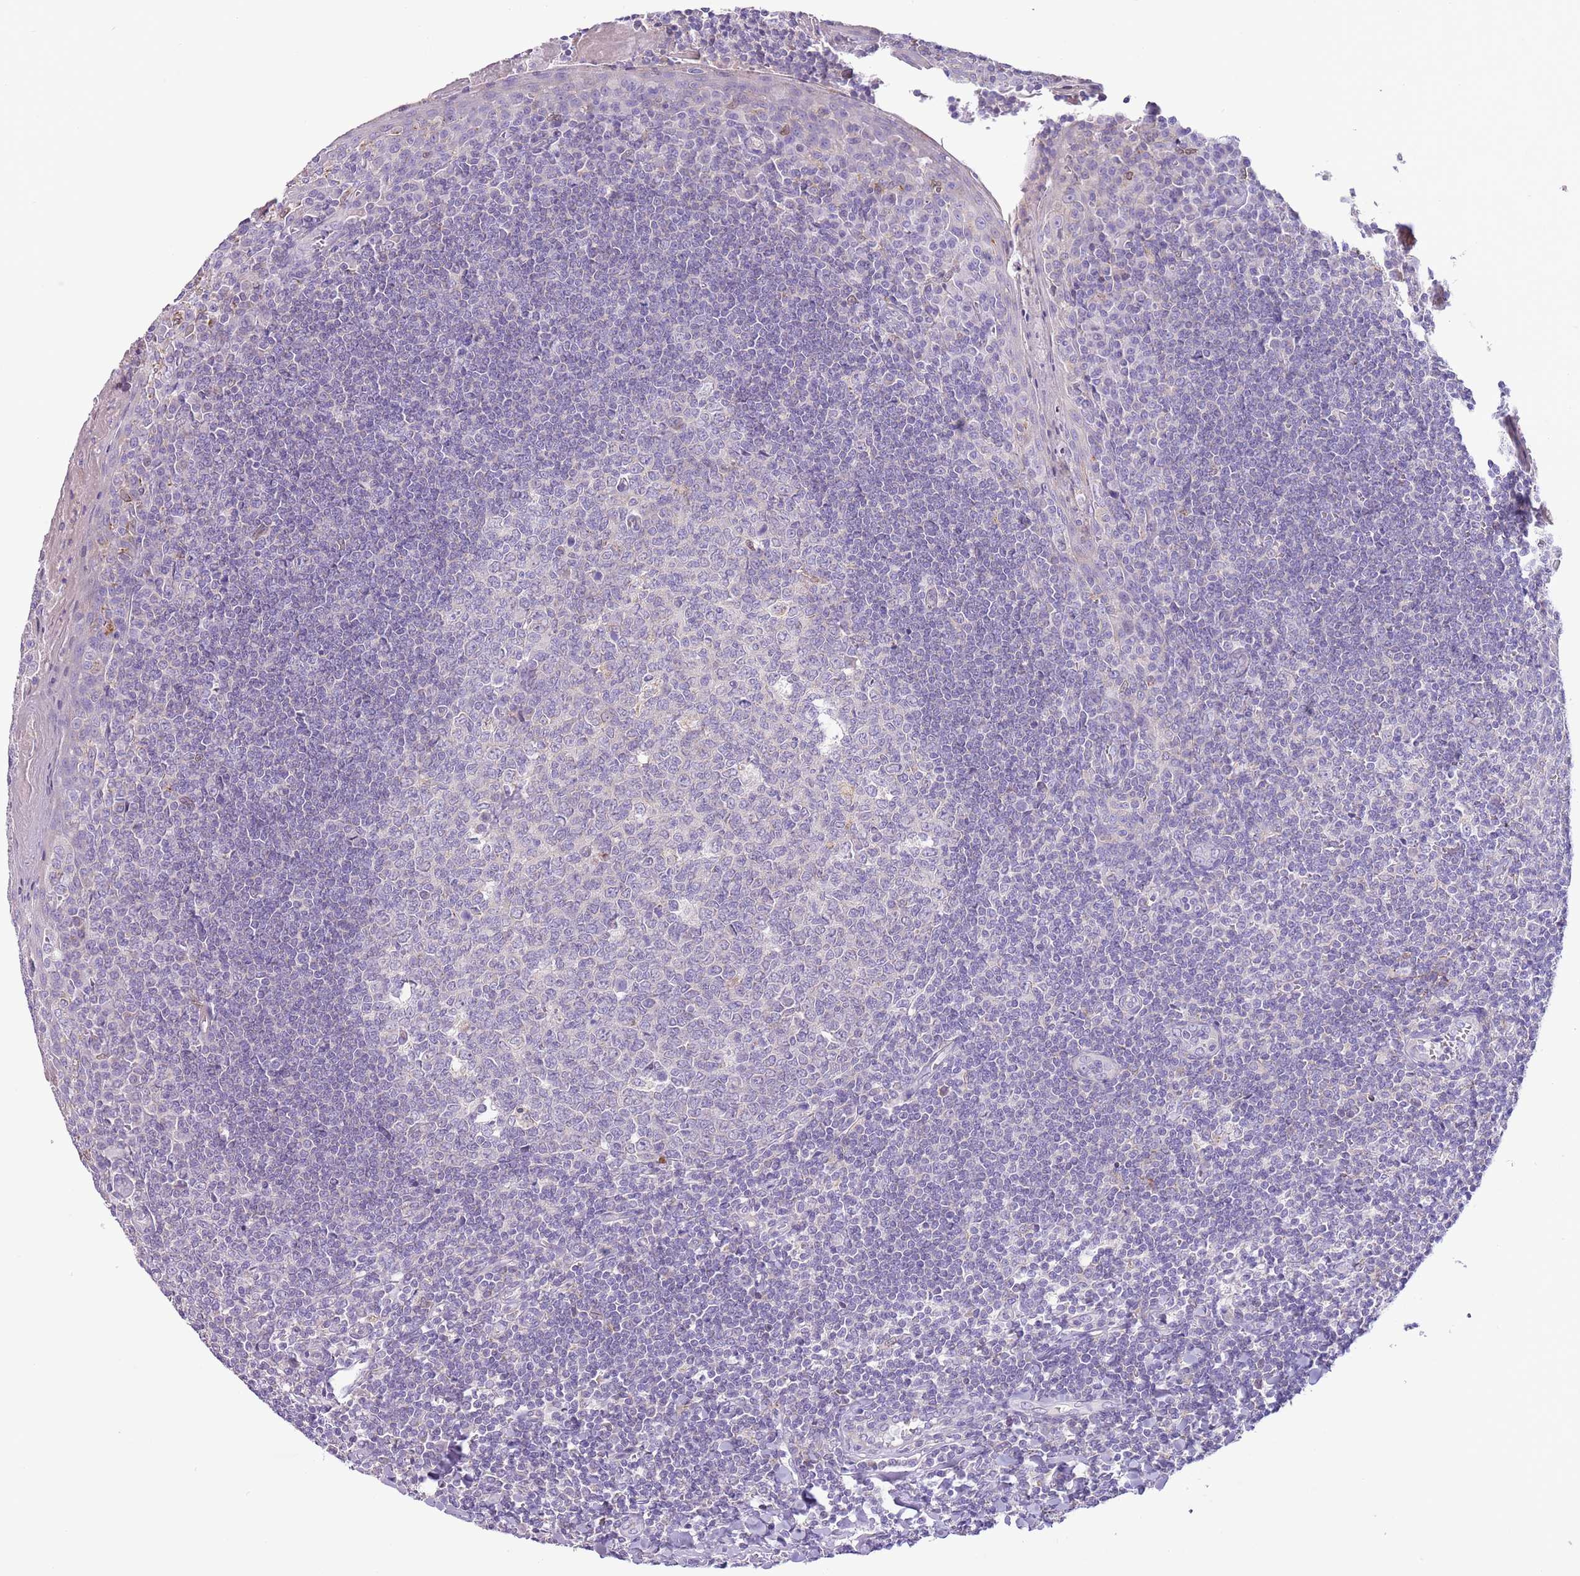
{"staining": {"intensity": "negative", "quantity": "none", "location": "none"}, "tissue": "tonsil", "cell_type": "Germinal center cells", "image_type": "normal", "snomed": [{"axis": "morphology", "description": "Normal tissue, NOS"}, {"axis": "topography", "description": "Tonsil"}], "caption": "A micrograph of human tonsil is negative for staining in germinal center cells.", "gene": "ZNF697", "patient": {"sex": "male", "age": 27}}